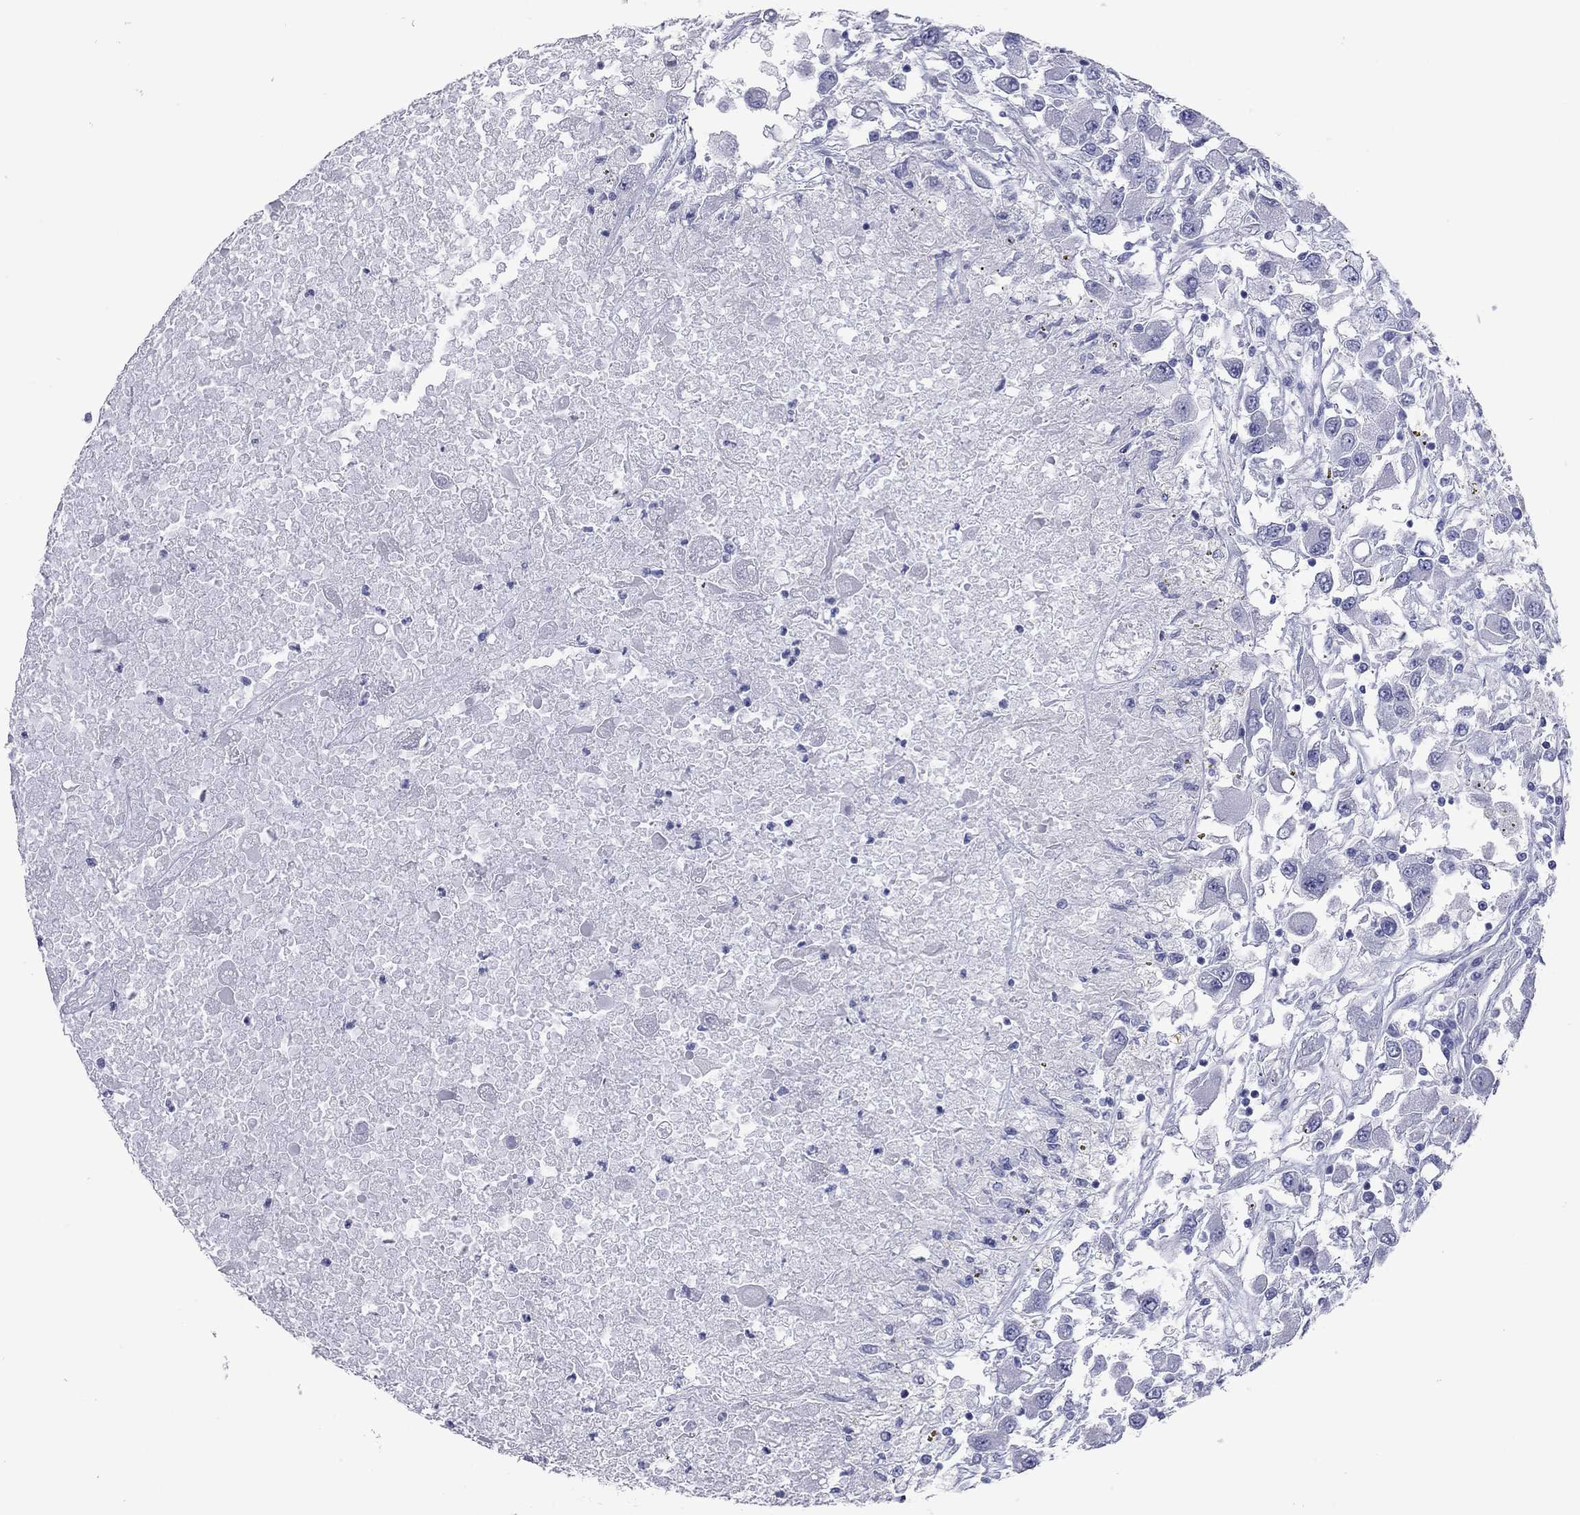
{"staining": {"intensity": "negative", "quantity": "none", "location": "none"}, "tissue": "renal cancer", "cell_type": "Tumor cells", "image_type": "cancer", "snomed": [{"axis": "morphology", "description": "Adenocarcinoma, NOS"}, {"axis": "topography", "description": "Kidney"}], "caption": "This is an immunohistochemistry (IHC) histopathology image of human renal cancer. There is no staining in tumor cells.", "gene": "VSIG10", "patient": {"sex": "female", "age": 67}}